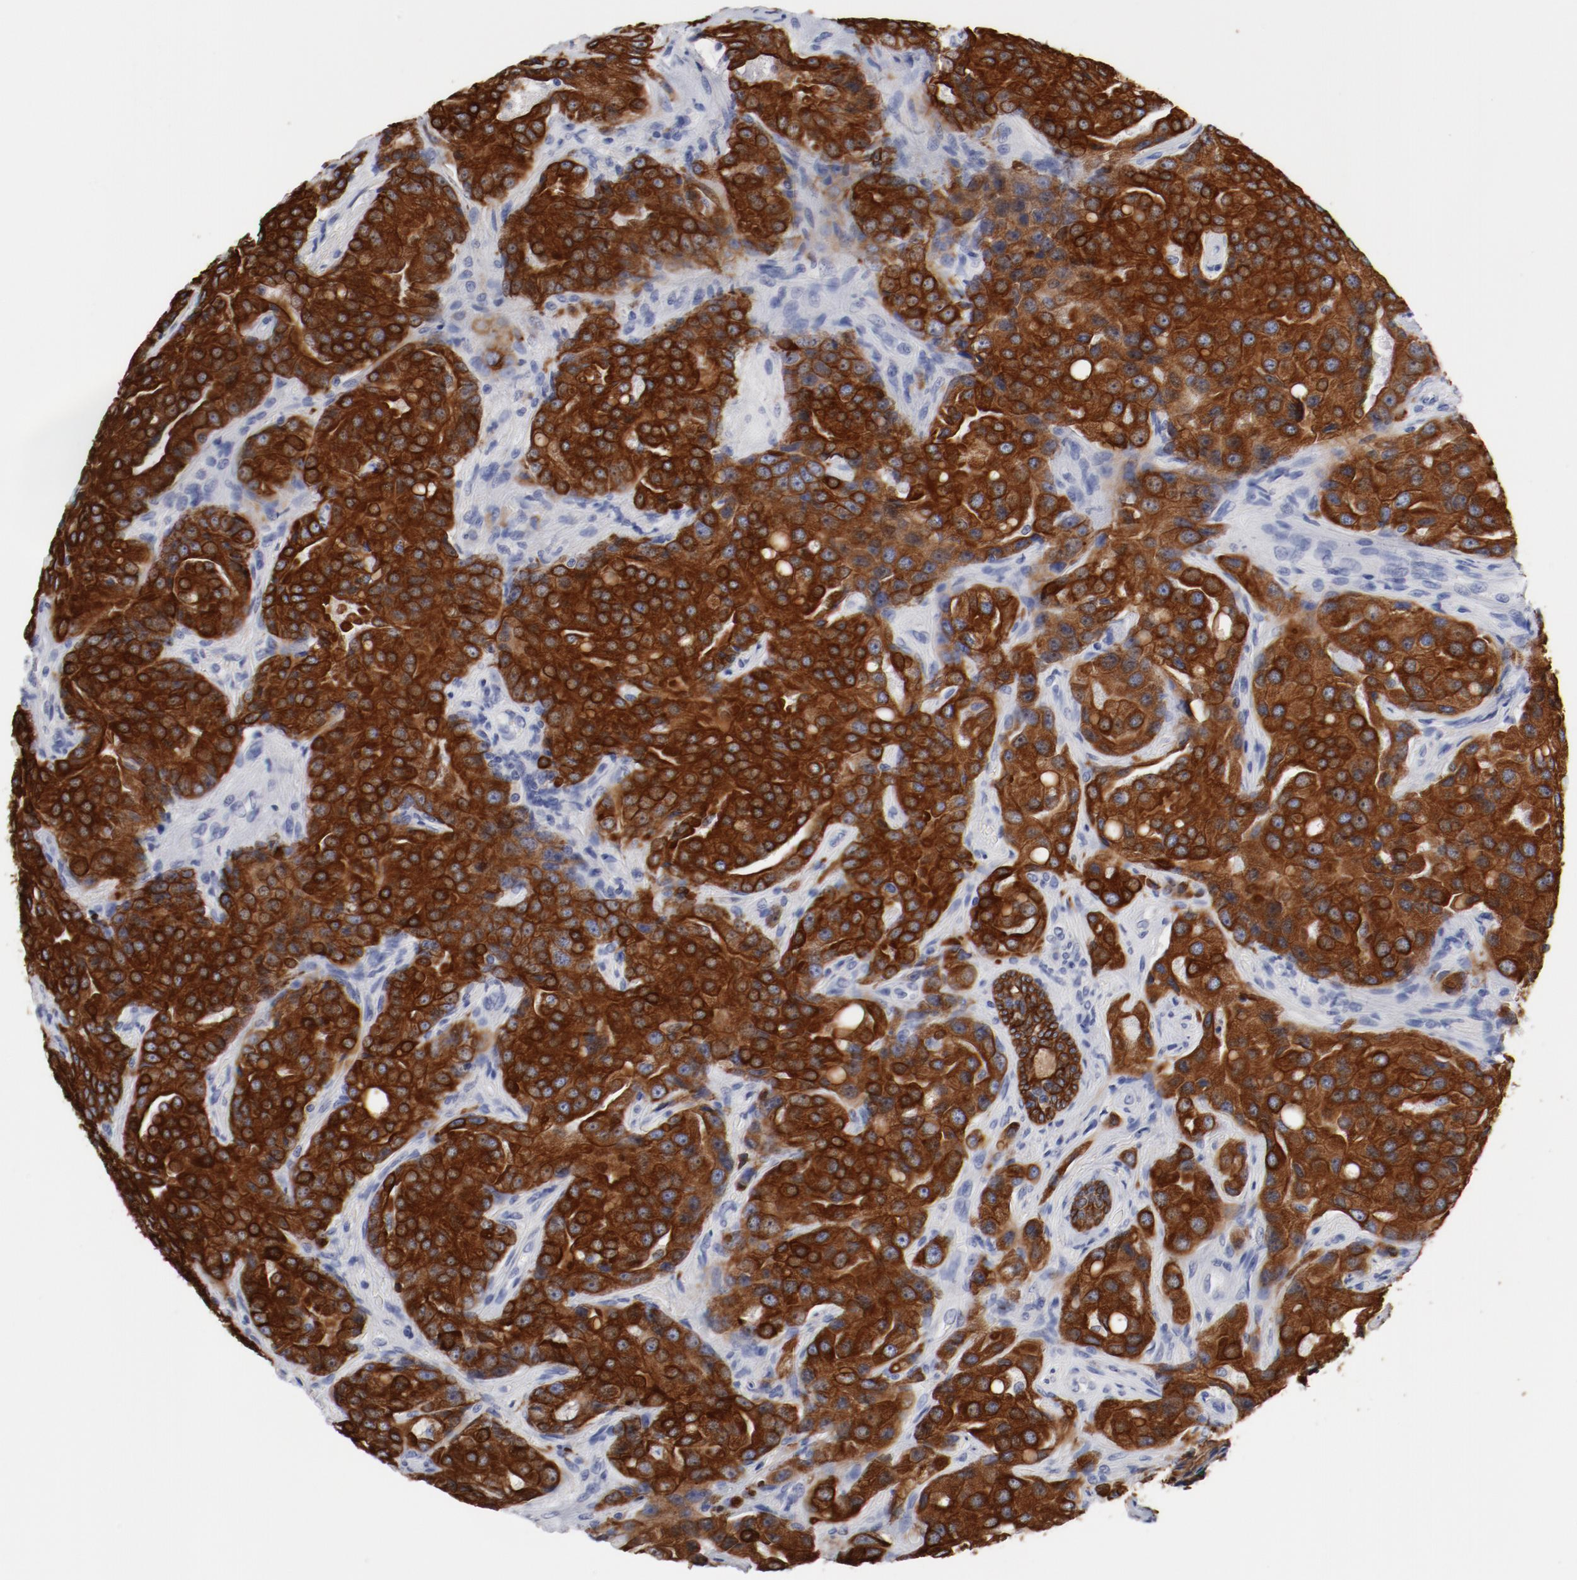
{"staining": {"intensity": "strong", "quantity": ">75%", "location": "cytoplasmic/membranous"}, "tissue": "prostate cancer", "cell_type": "Tumor cells", "image_type": "cancer", "snomed": [{"axis": "morphology", "description": "Adenocarcinoma, High grade"}, {"axis": "topography", "description": "Prostate"}], "caption": "Tumor cells demonstrate high levels of strong cytoplasmic/membranous positivity in about >75% of cells in prostate cancer.", "gene": "TSPAN6", "patient": {"sex": "male", "age": 72}}